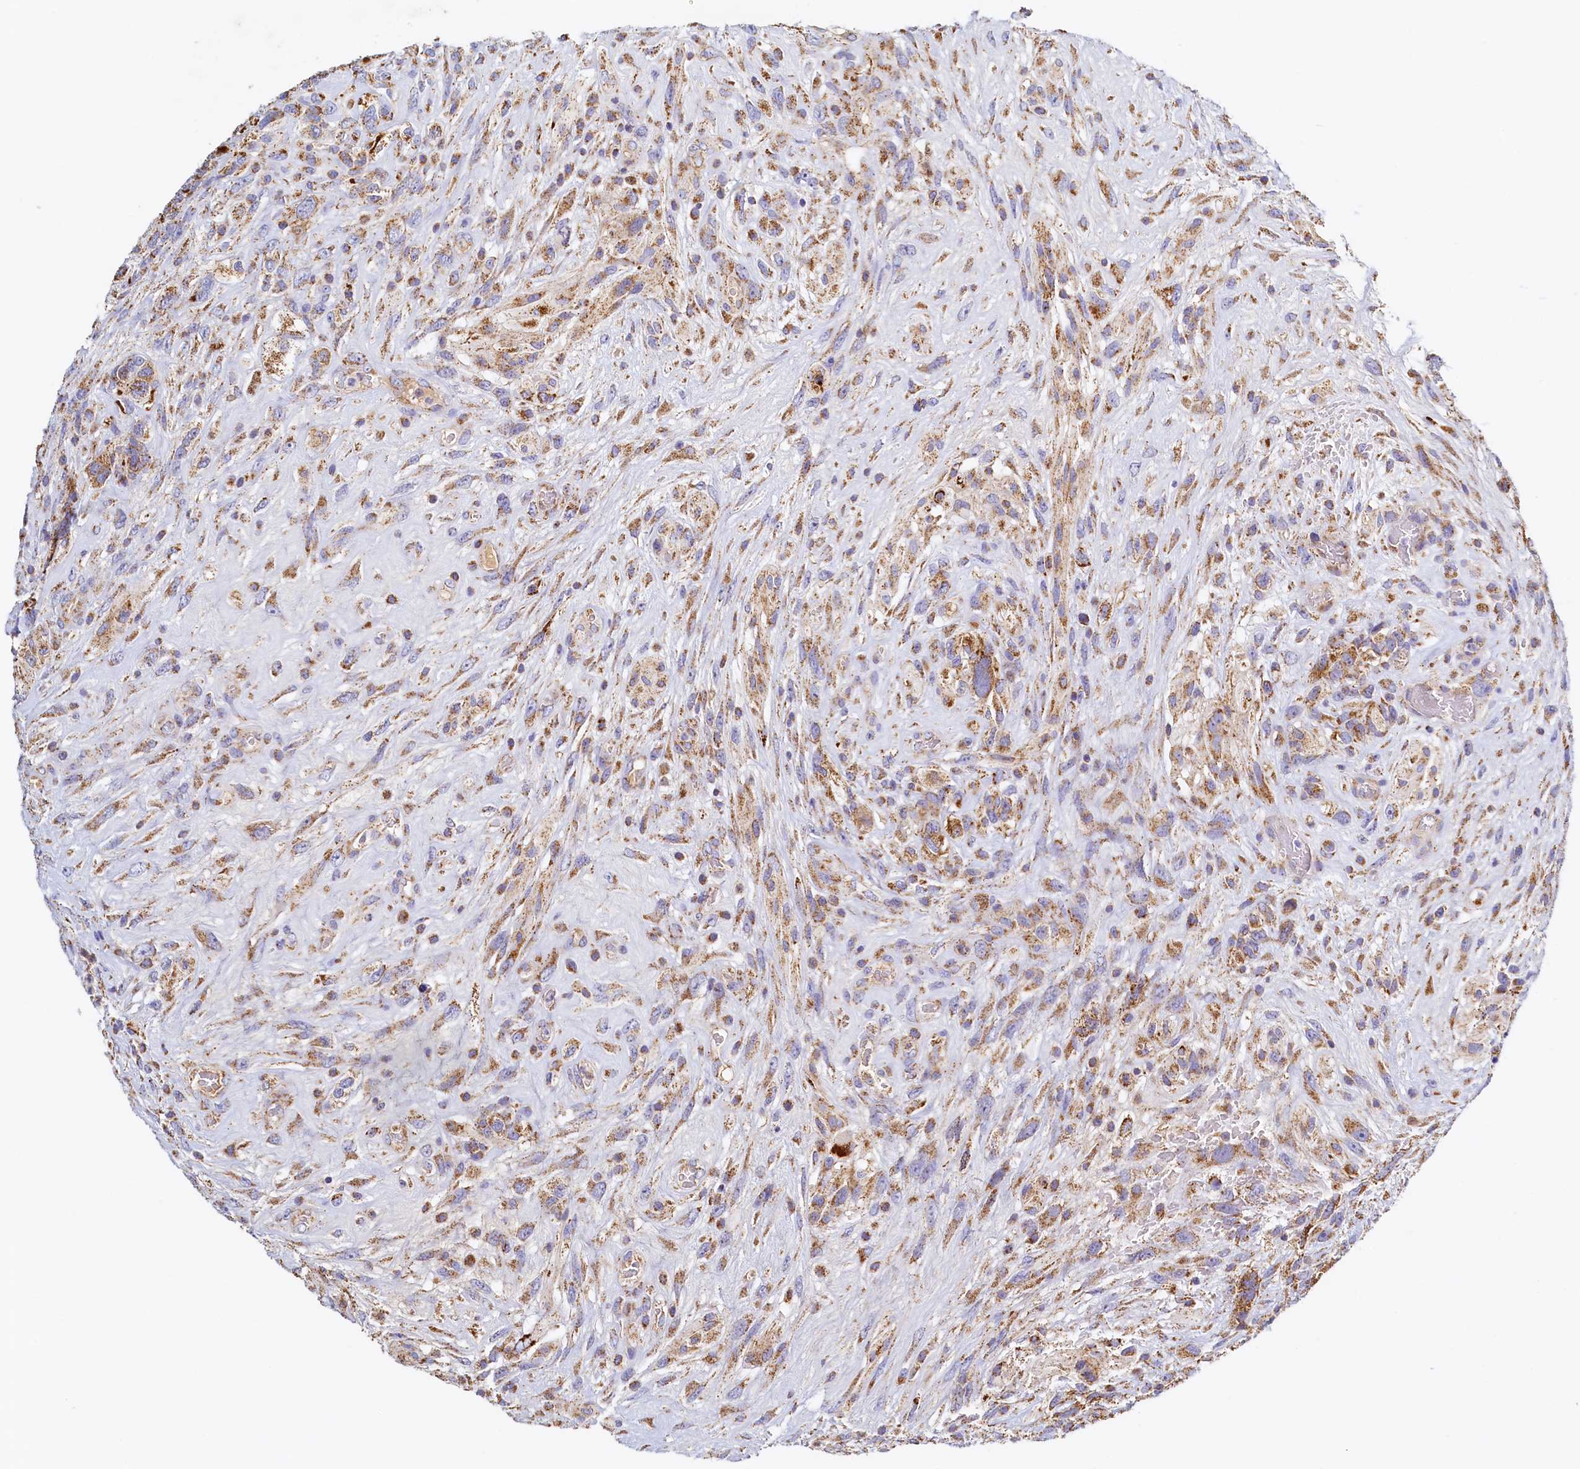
{"staining": {"intensity": "moderate", "quantity": ">75%", "location": "cytoplasmic/membranous"}, "tissue": "glioma", "cell_type": "Tumor cells", "image_type": "cancer", "snomed": [{"axis": "morphology", "description": "Glioma, malignant, High grade"}, {"axis": "topography", "description": "Brain"}], "caption": "About >75% of tumor cells in malignant glioma (high-grade) reveal moderate cytoplasmic/membranous protein positivity as visualized by brown immunohistochemical staining.", "gene": "POC1A", "patient": {"sex": "male", "age": 61}}